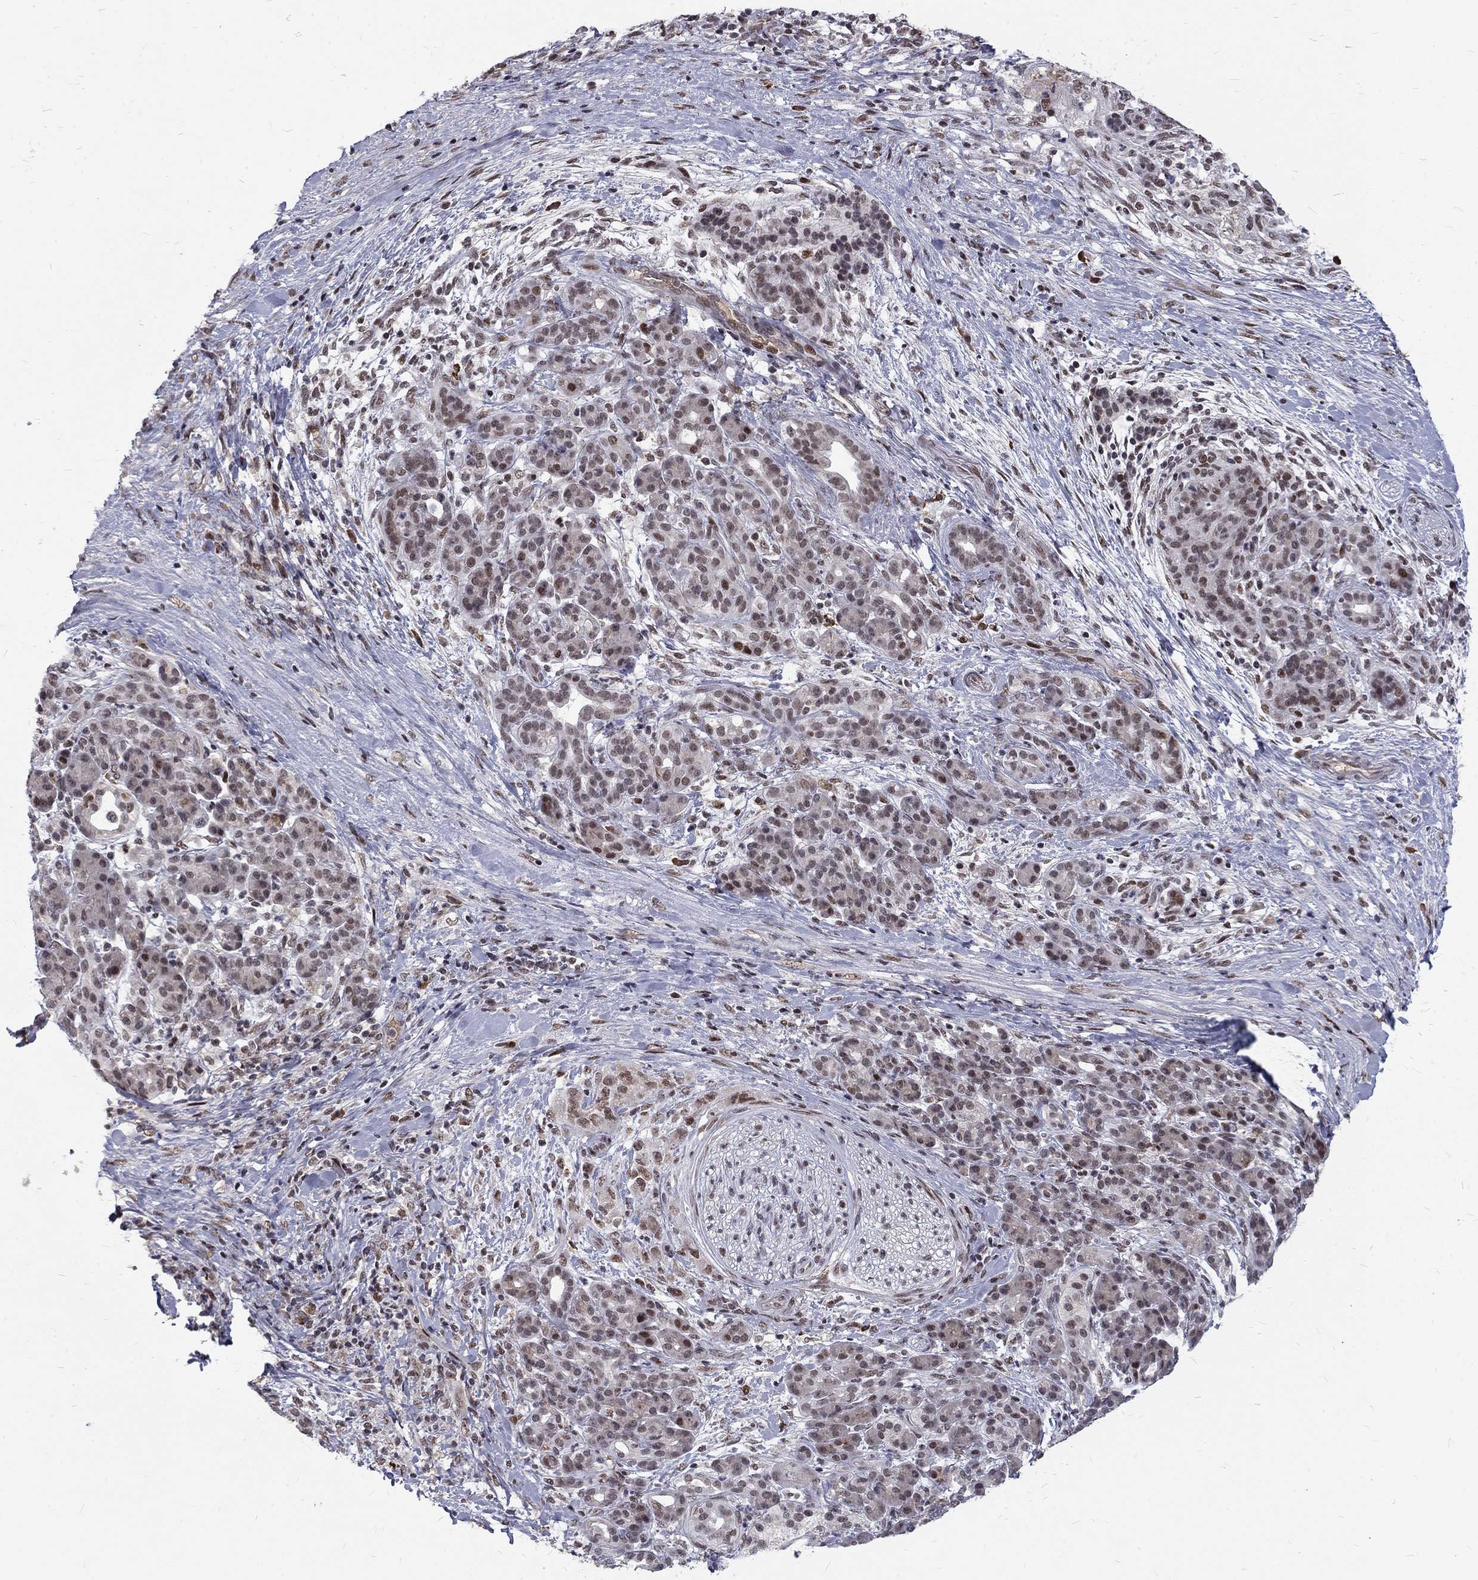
{"staining": {"intensity": "moderate", "quantity": "<25%", "location": "nuclear"}, "tissue": "pancreatic cancer", "cell_type": "Tumor cells", "image_type": "cancer", "snomed": [{"axis": "morphology", "description": "Adenocarcinoma, NOS"}, {"axis": "topography", "description": "Pancreas"}], "caption": "Human pancreatic adenocarcinoma stained with a brown dye displays moderate nuclear positive staining in about <25% of tumor cells.", "gene": "TCEAL1", "patient": {"sex": "male", "age": 44}}